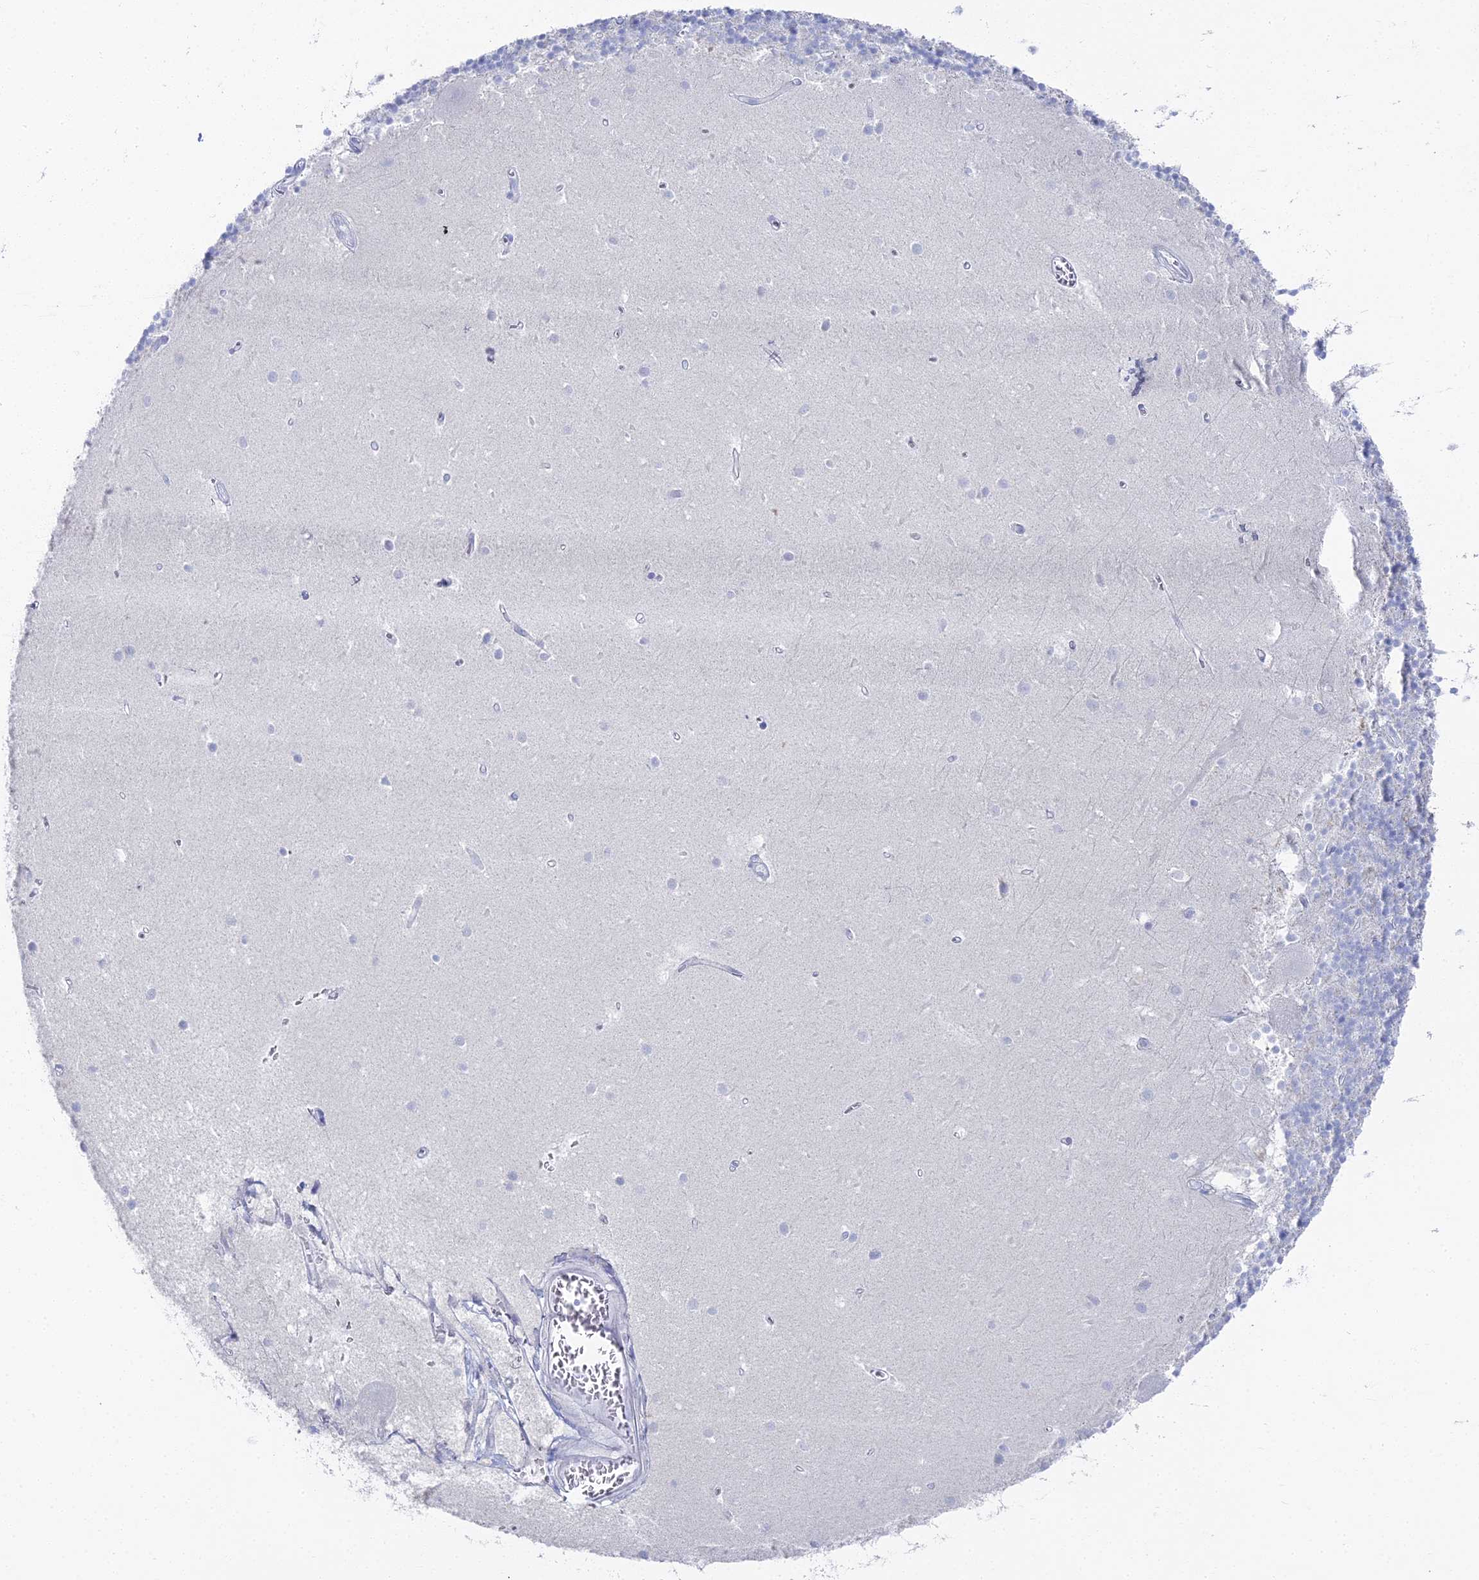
{"staining": {"intensity": "negative", "quantity": "none", "location": "none"}, "tissue": "cerebellum", "cell_type": "Cells in granular layer", "image_type": "normal", "snomed": [{"axis": "morphology", "description": "Normal tissue, NOS"}, {"axis": "topography", "description": "Cerebellum"}], "caption": "There is no significant staining in cells in granular layer of cerebellum. (Stains: DAB (3,3'-diaminobenzidine) immunohistochemistry with hematoxylin counter stain, Microscopy: brightfield microscopy at high magnification).", "gene": "ALPP", "patient": {"sex": "male", "age": 54}}